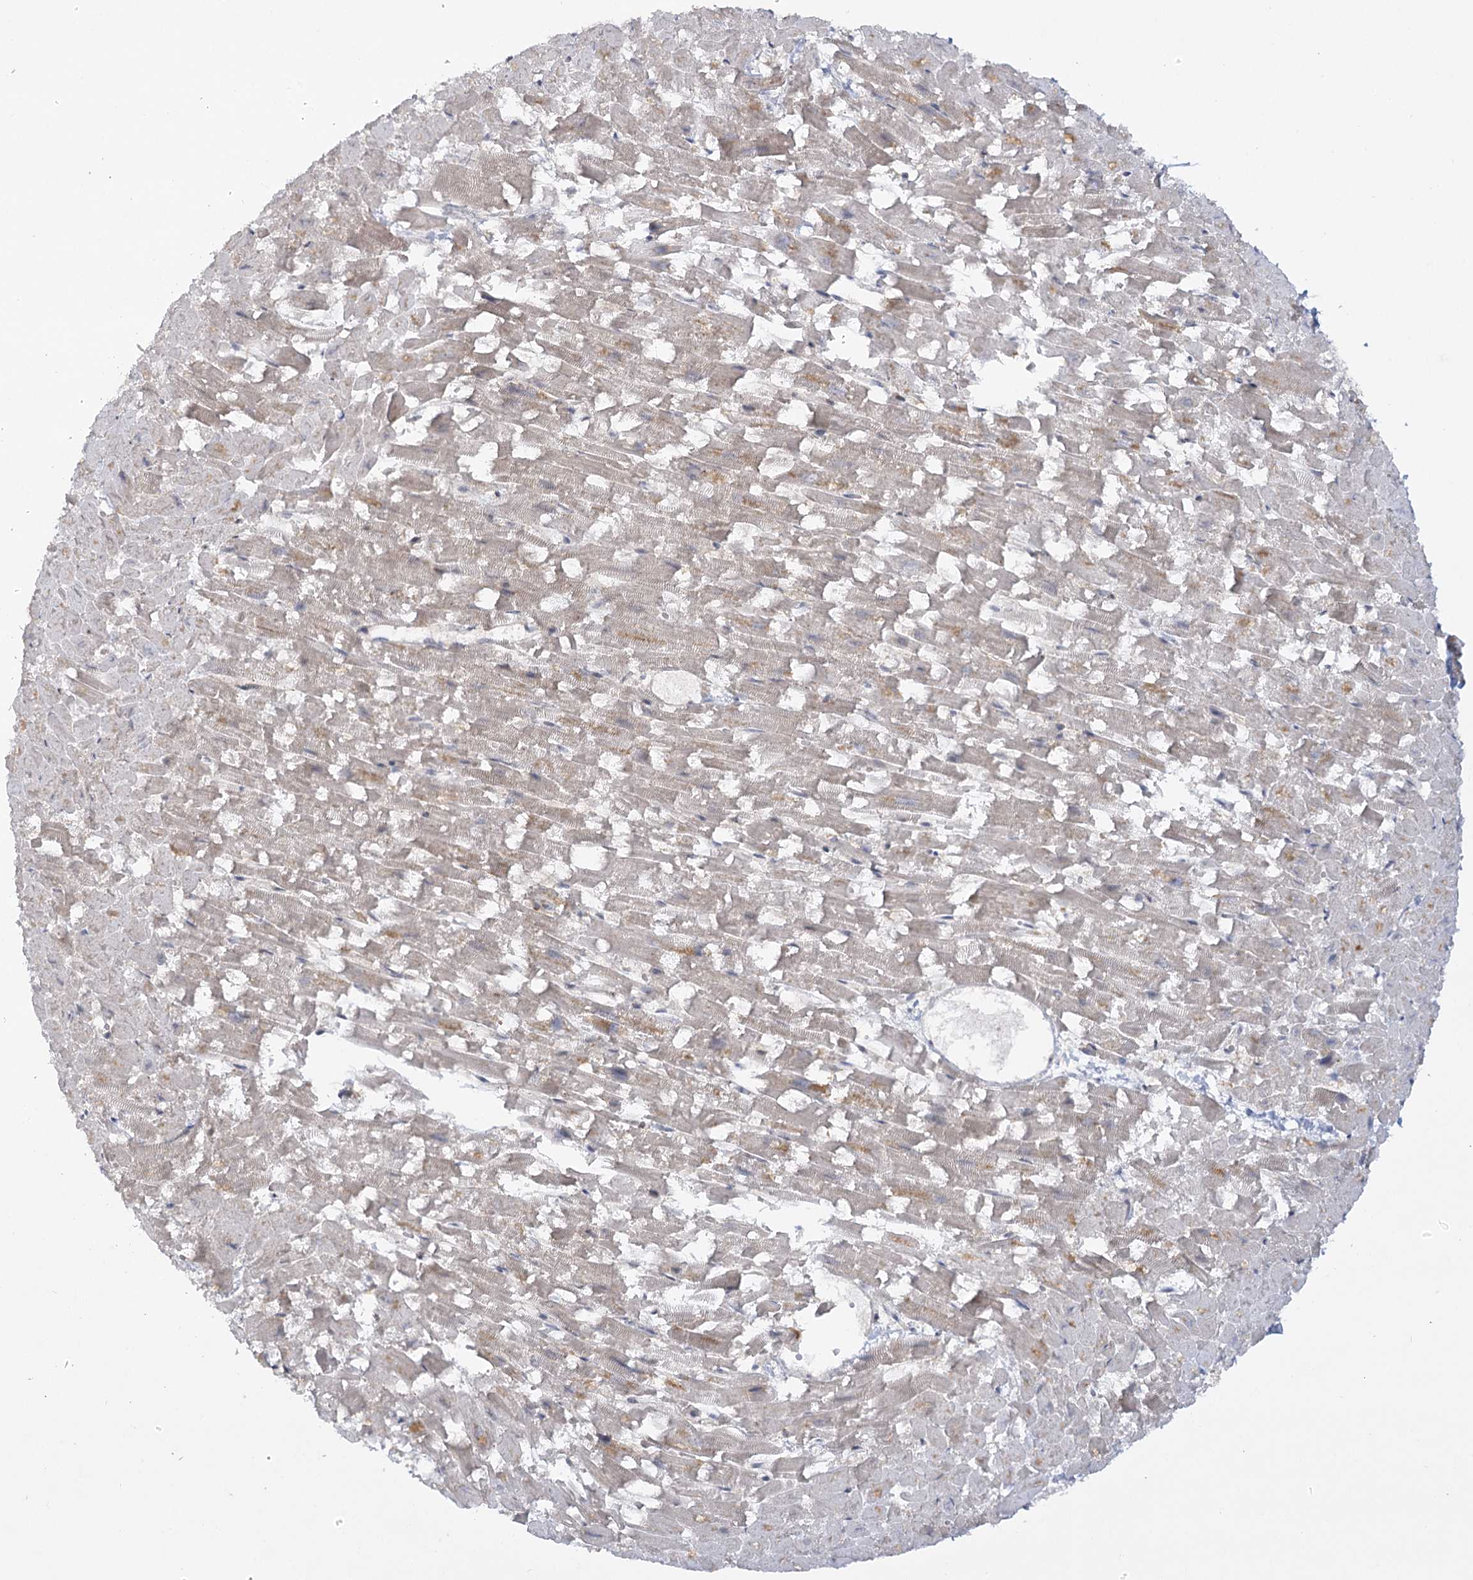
{"staining": {"intensity": "weak", "quantity": "<25%", "location": "cytoplasmic/membranous"}, "tissue": "heart muscle", "cell_type": "Cardiomyocytes", "image_type": "normal", "snomed": [{"axis": "morphology", "description": "Normal tissue, NOS"}, {"axis": "topography", "description": "Heart"}], "caption": "IHC micrograph of normal heart muscle stained for a protein (brown), which reveals no positivity in cardiomyocytes.", "gene": "SYTL1", "patient": {"sex": "female", "age": 64}}